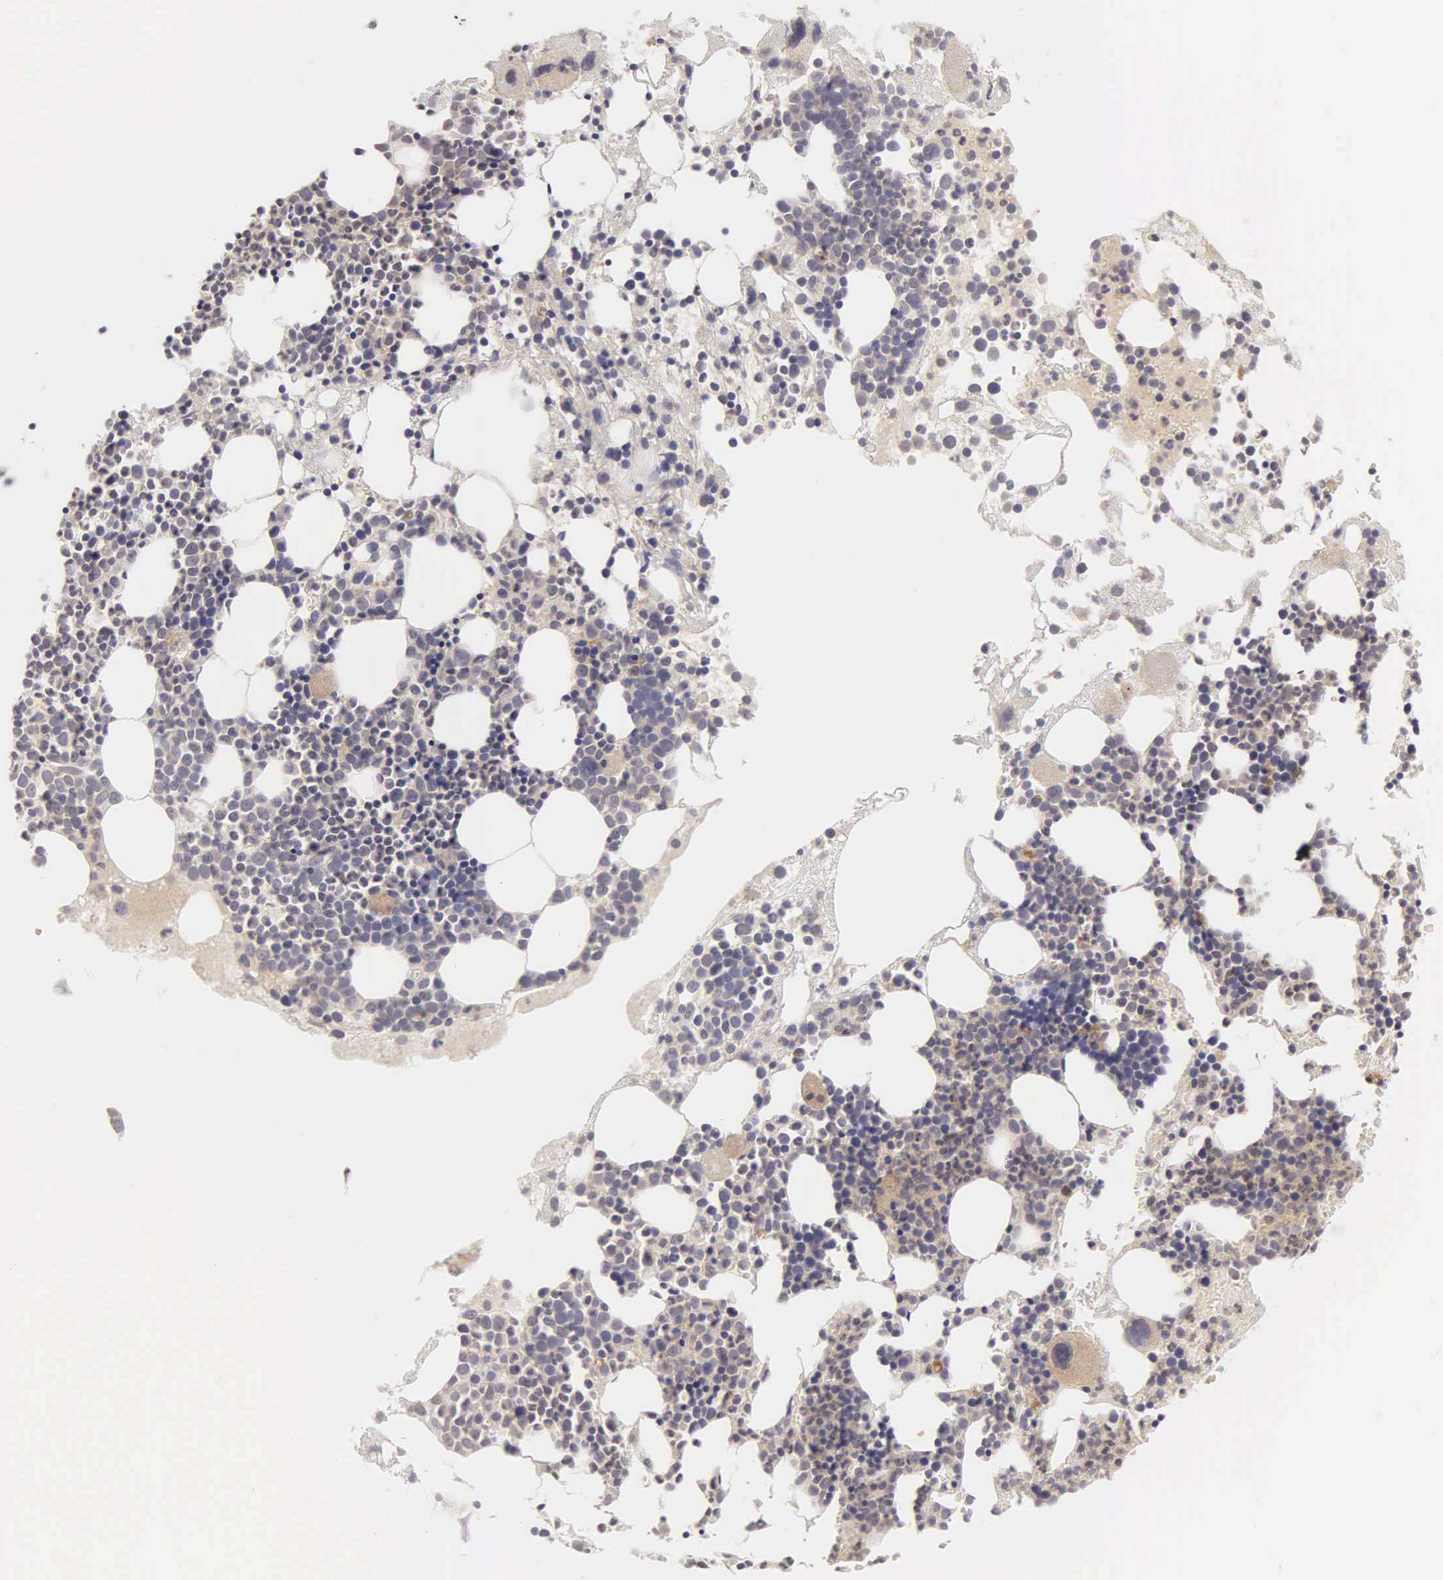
{"staining": {"intensity": "moderate", "quantity": "25%-75%", "location": "nuclear"}, "tissue": "bone marrow", "cell_type": "Hematopoietic cells", "image_type": "normal", "snomed": [{"axis": "morphology", "description": "Normal tissue, NOS"}, {"axis": "topography", "description": "Bone marrow"}], "caption": "Benign bone marrow displays moderate nuclear positivity in about 25%-75% of hematopoietic cells, visualized by immunohistochemistry. (DAB IHC, brown staining for protein, blue staining for nuclei).", "gene": "CD1A", "patient": {"sex": "male", "age": 75}}